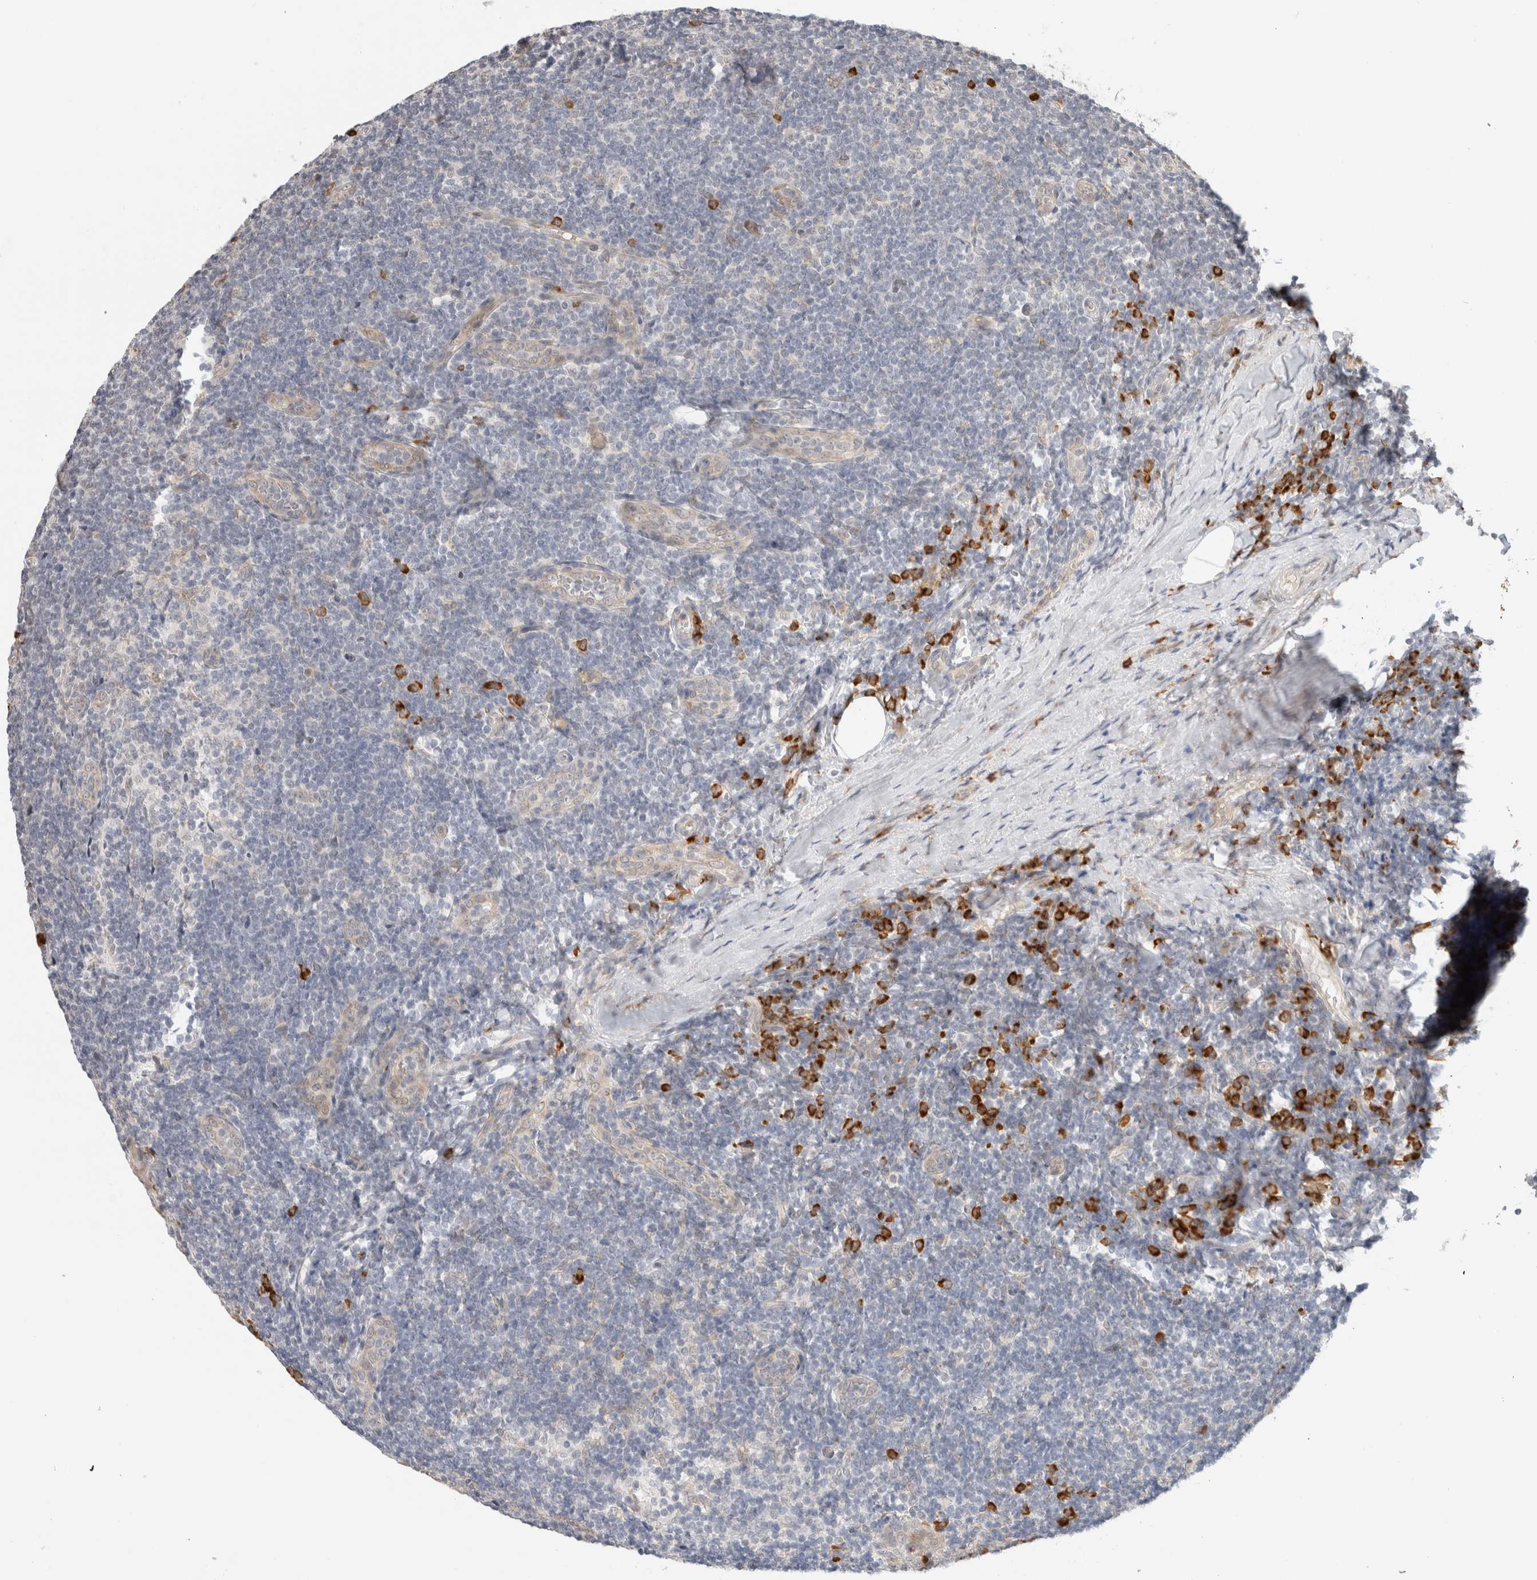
{"staining": {"intensity": "strong", "quantity": "<25%", "location": "cytoplasmic/membranous"}, "tissue": "tonsil", "cell_type": "Germinal center cells", "image_type": "normal", "snomed": [{"axis": "morphology", "description": "Normal tissue, NOS"}, {"axis": "topography", "description": "Tonsil"}], "caption": "This micrograph reveals immunohistochemistry (IHC) staining of unremarkable tonsil, with medium strong cytoplasmic/membranous positivity in about <25% of germinal center cells.", "gene": "HDLBP", "patient": {"sex": "male", "age": 37}}